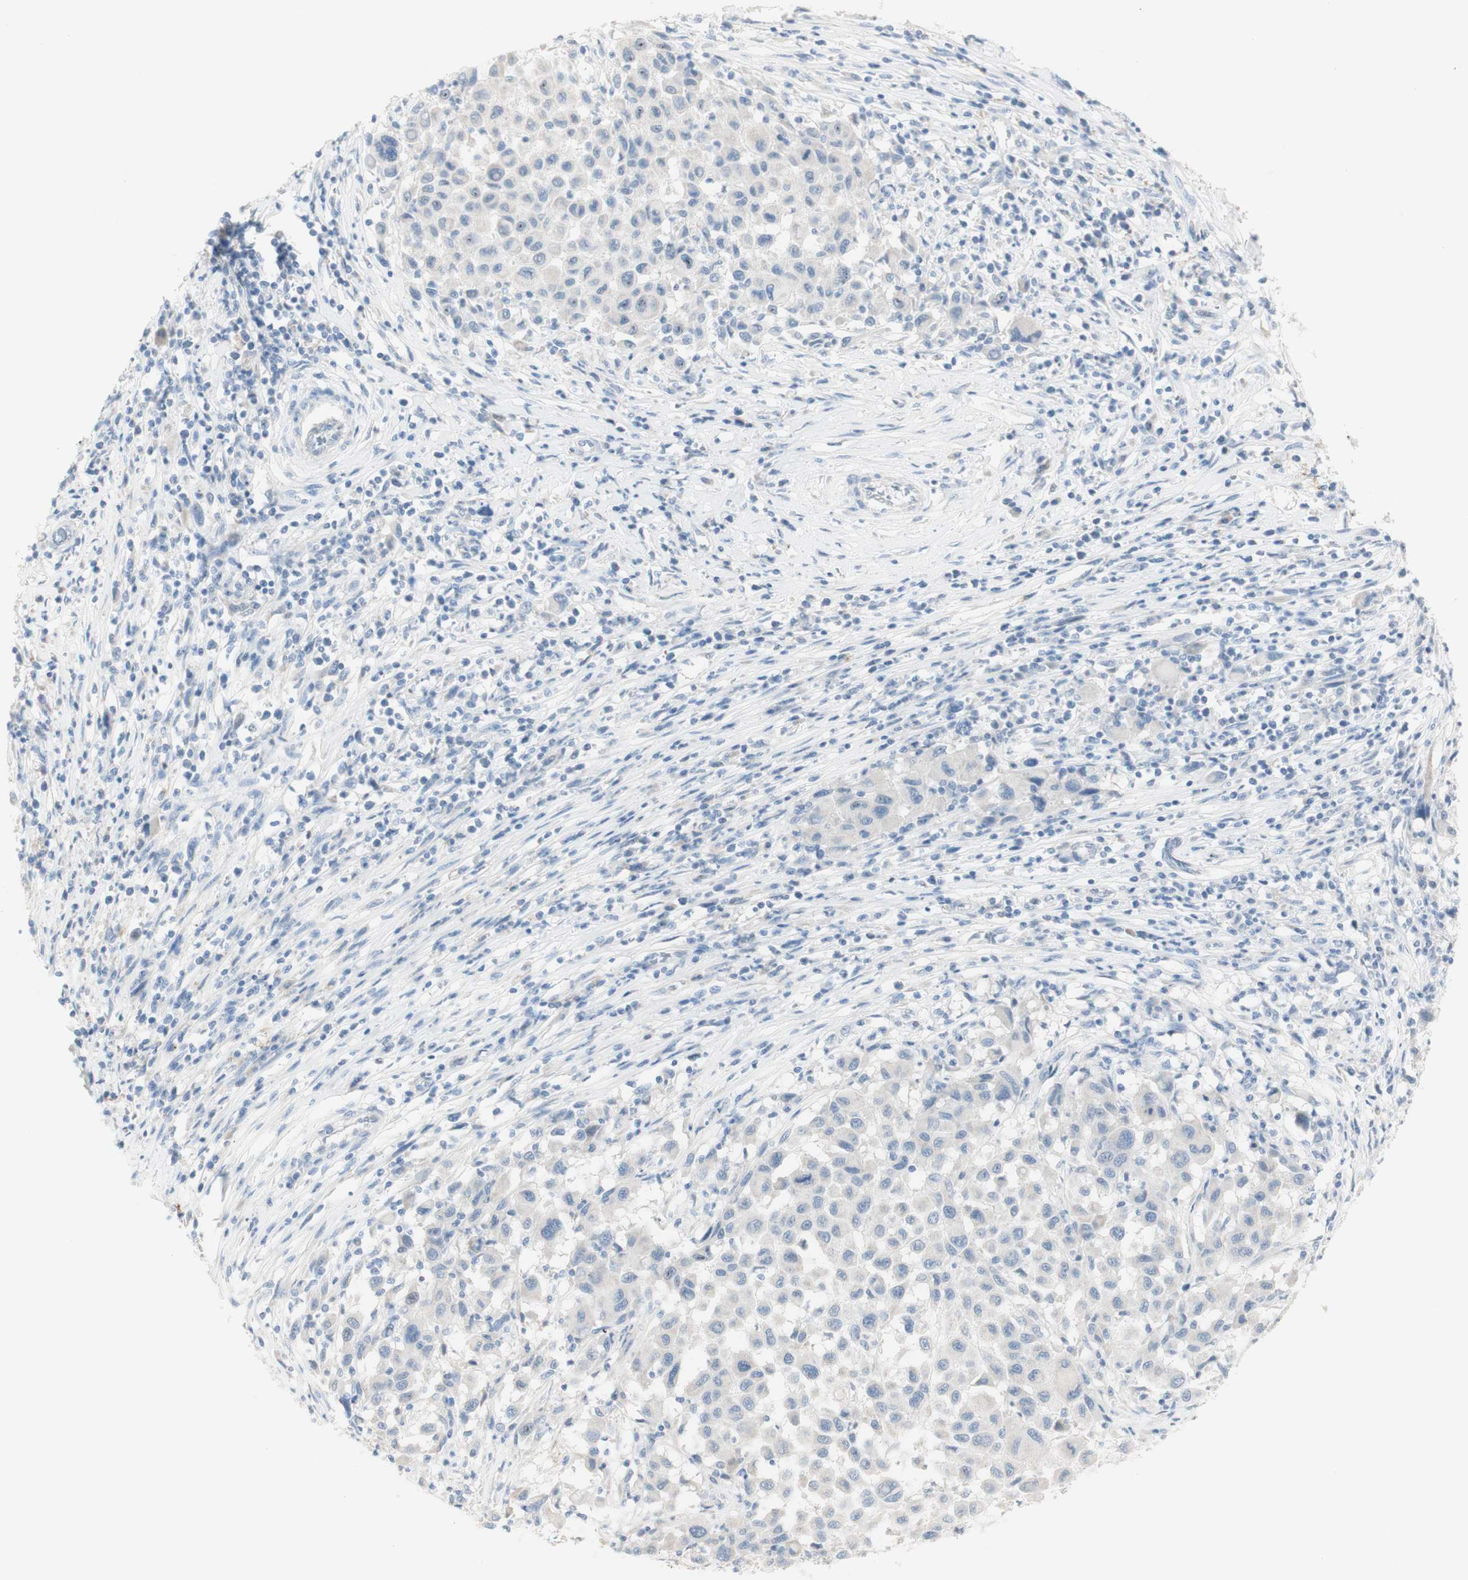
{"staining": {"intensity": "negative", "quantity": "none", "location": "none"}, "tissue": "melanoma", "cell_type": "Tumor cells", "image_type": "cancer", "snomed": [{"axis": "morphology", "description": "Malignant melanoma, Metastatic site"}, {"axis": "topography", "description": "Lymph node"}], "caption": "The histopathology image exhibits no significant positivity in tumor cells of melanoma. The staining is performed using DAB brown chromogen with nuclei counter-stained in using hematoxylin.", "gene": "ART3", "patient": {"sex": "male", "age": 61}}